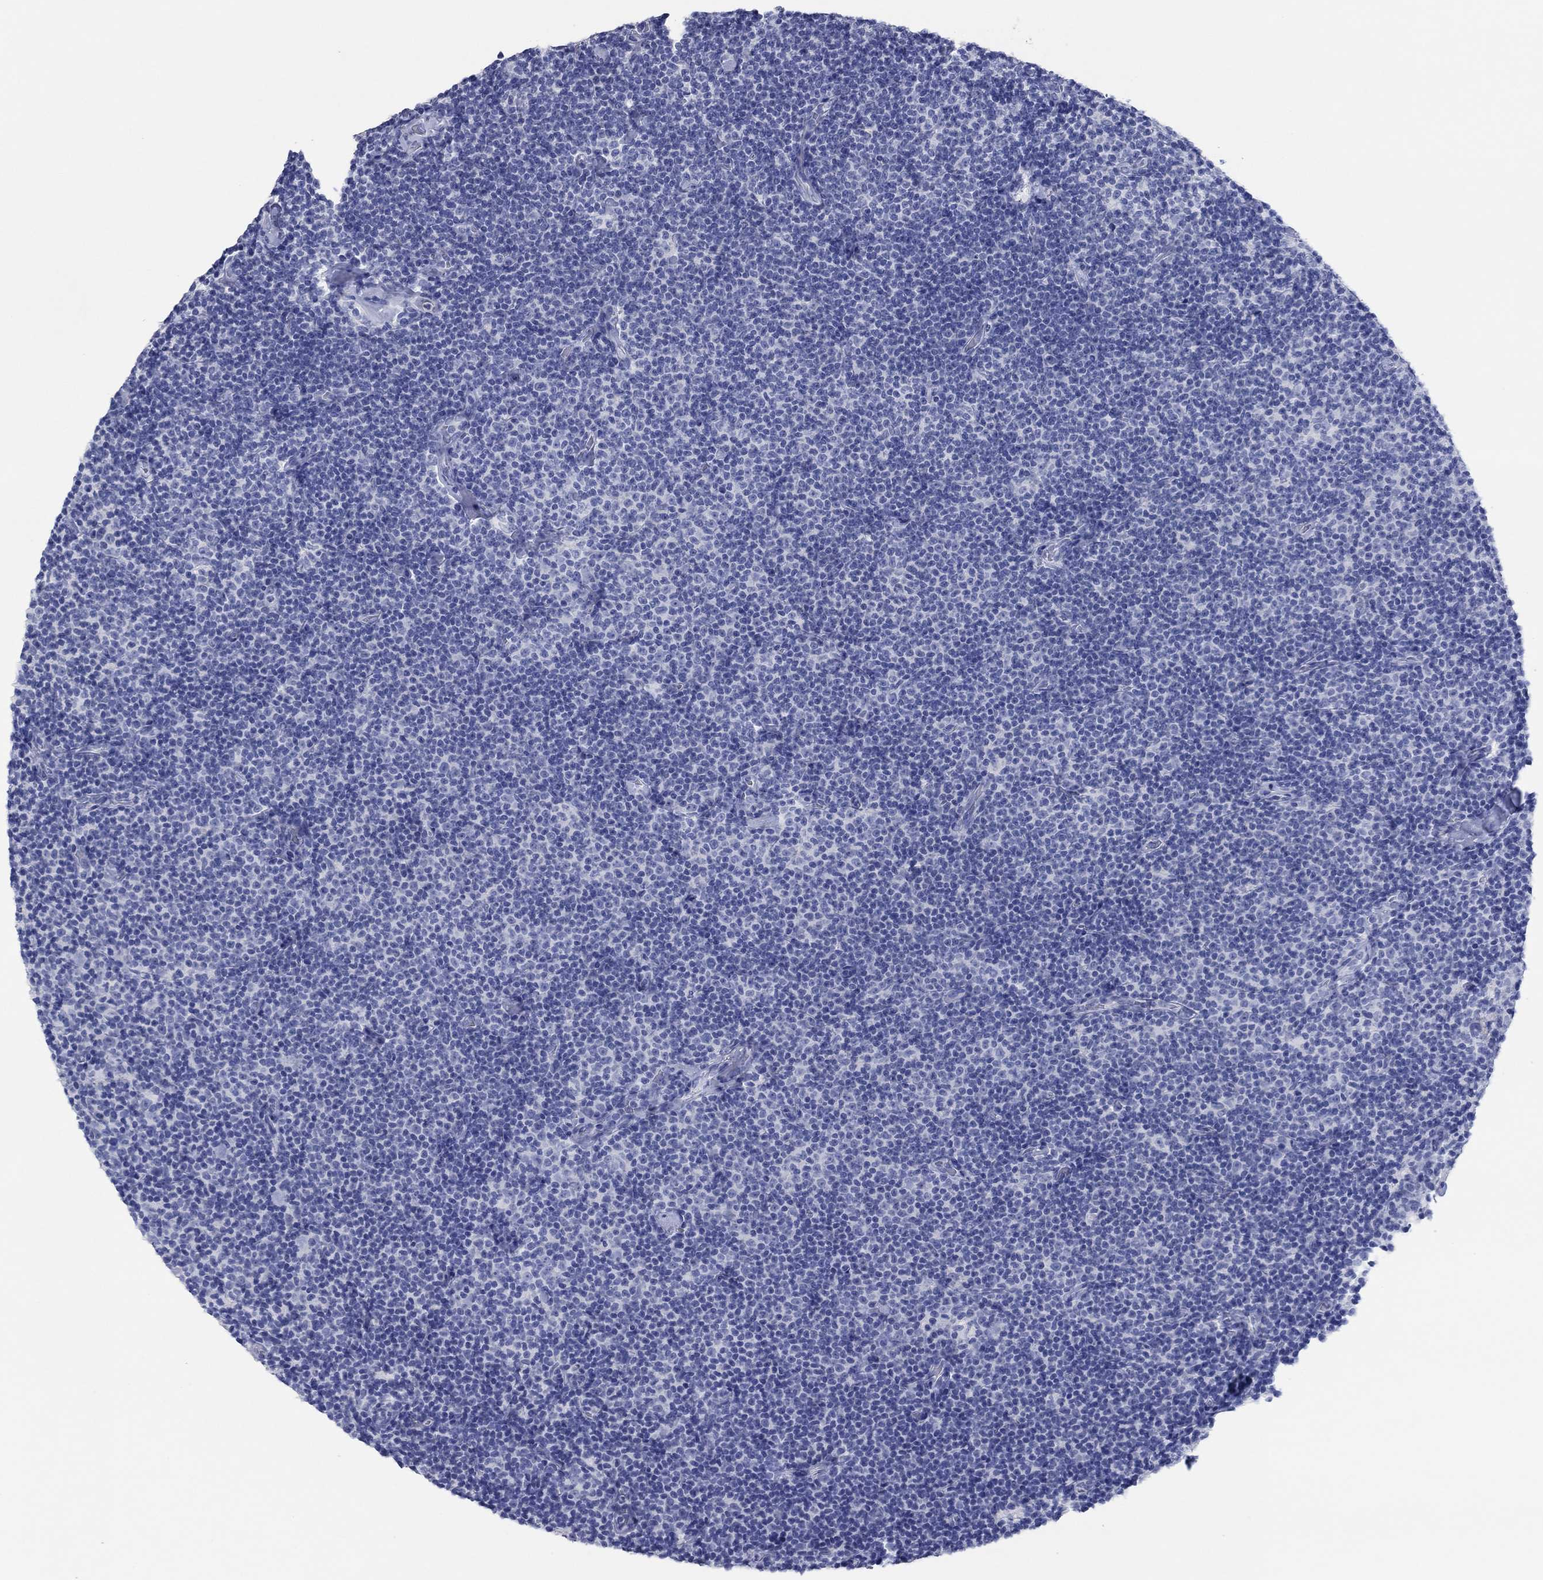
{"staining": {"intensity": "negative", "quantity": "none", "location": "none"}, "tissue": "lymphoma", "cell_type": "Tumor cells", "image_type": "cancer", "snomed": [{"axis": "morphology", "description": "Malignant lymphoma, non-Hodgkin's type, Low grade"}, {"axis": "topography", "description": "Lymph node"}], "caption": "Tumor cells are negative for protein expression in human malignant lymphoma, non-Hodgkin's type (low-grade).", "gene": "POU5F1", "patient": {"sex": "male", "age": 81}}